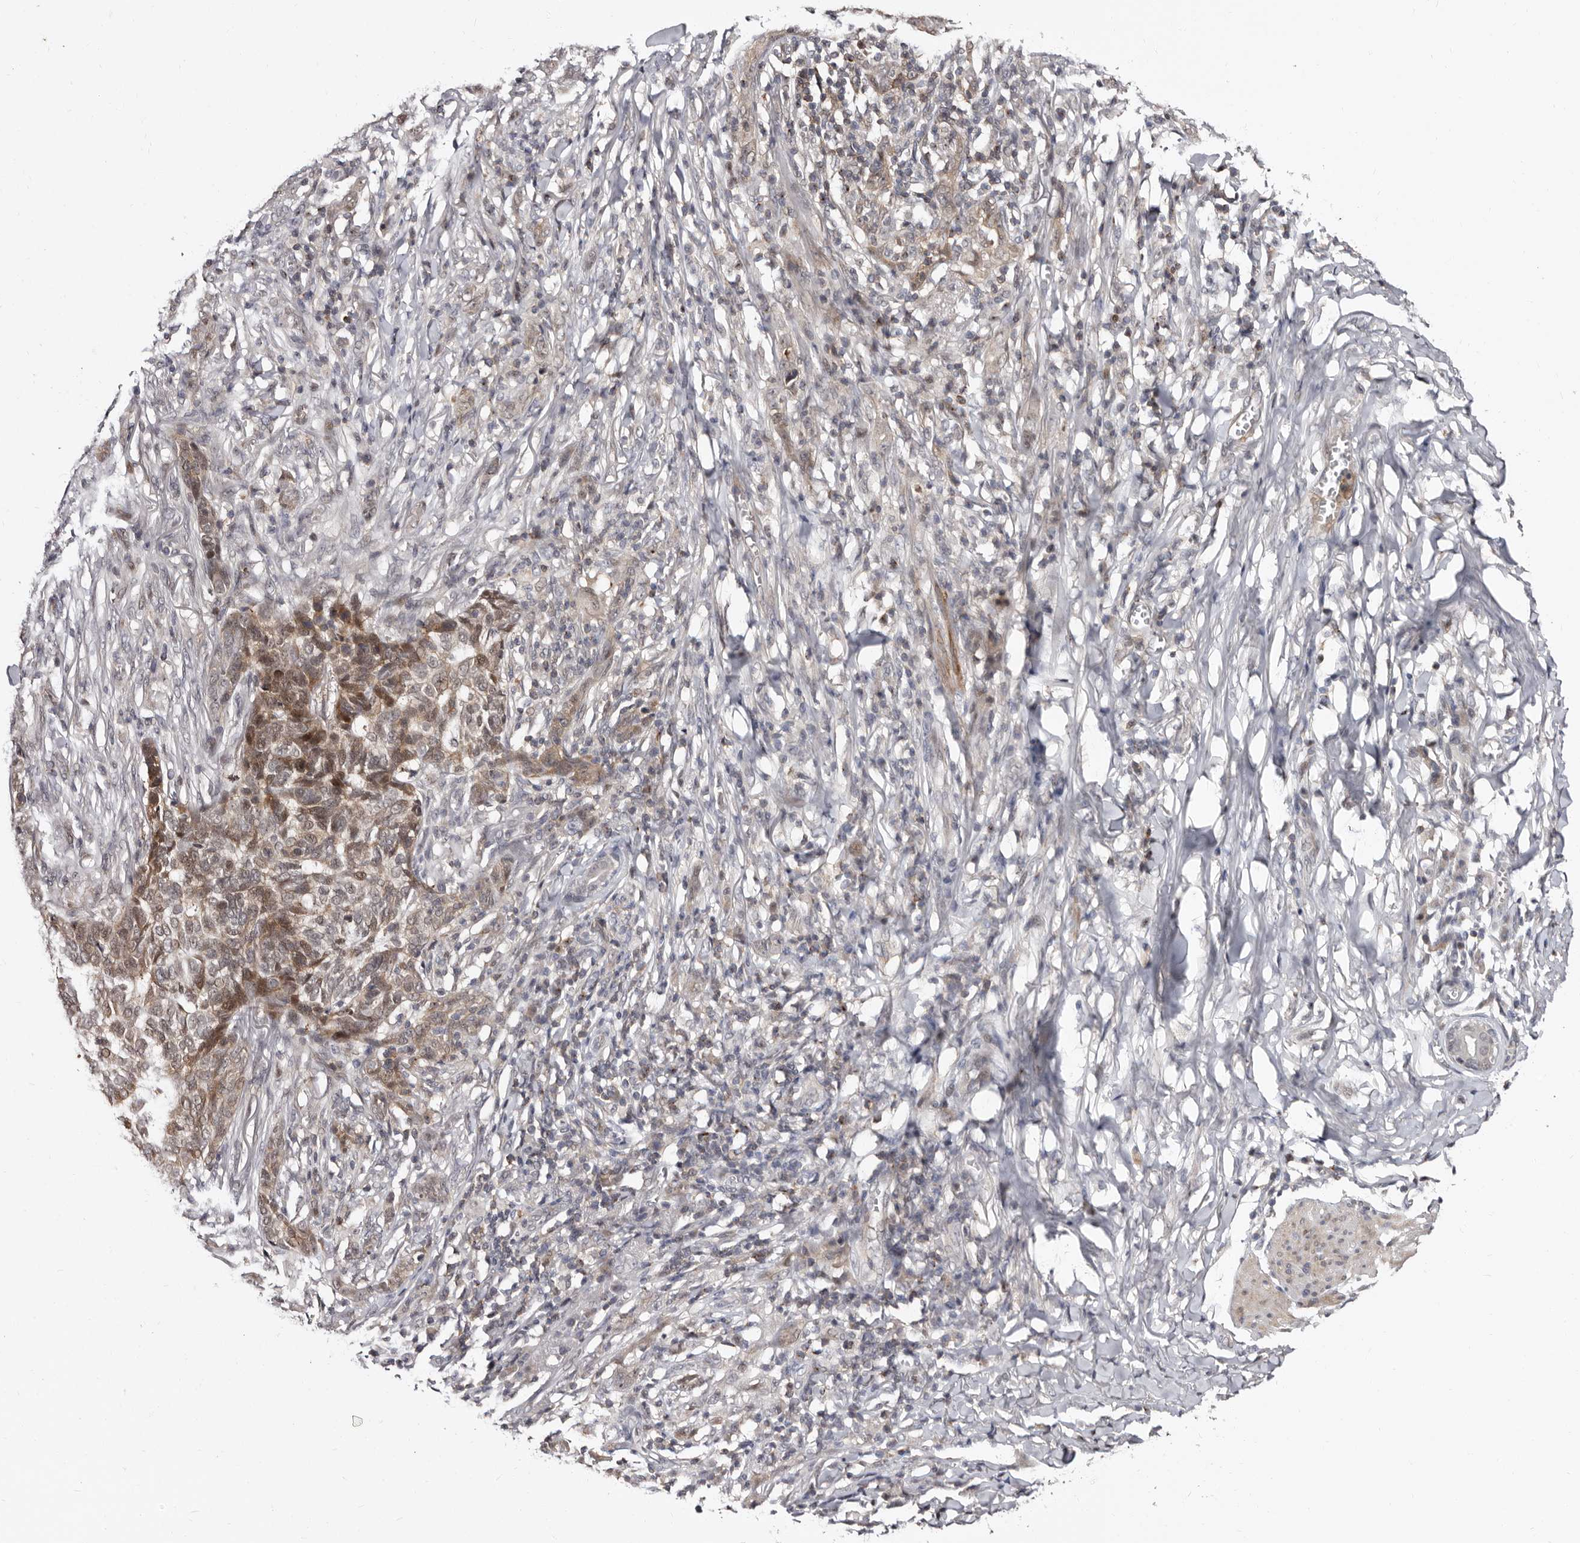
{"staining": {"intensity": "moderate", "quantity": "25%-75%", "location": "cytoplasmic/membranous,nuclear"}, "tissue": "skin cancer", "cell_type": "Tumor cells", "image_type": "cancer", "snomed": [{"axis": "morphology", "description": "Basal cell carcinoma"}, {"axis": "topography", "description": "Skin"}], "caption": "Immunohistochemical staining of human skin cancer exhibits moderate cytoplasmic/membranous and nuclear protein staining in about 25%-75% of tumor cells. (Brightfield microscopy of DAB IHC at high magnification).", "gene": "PHF20L1", "patient": {"sex": "male", "age": 85}}